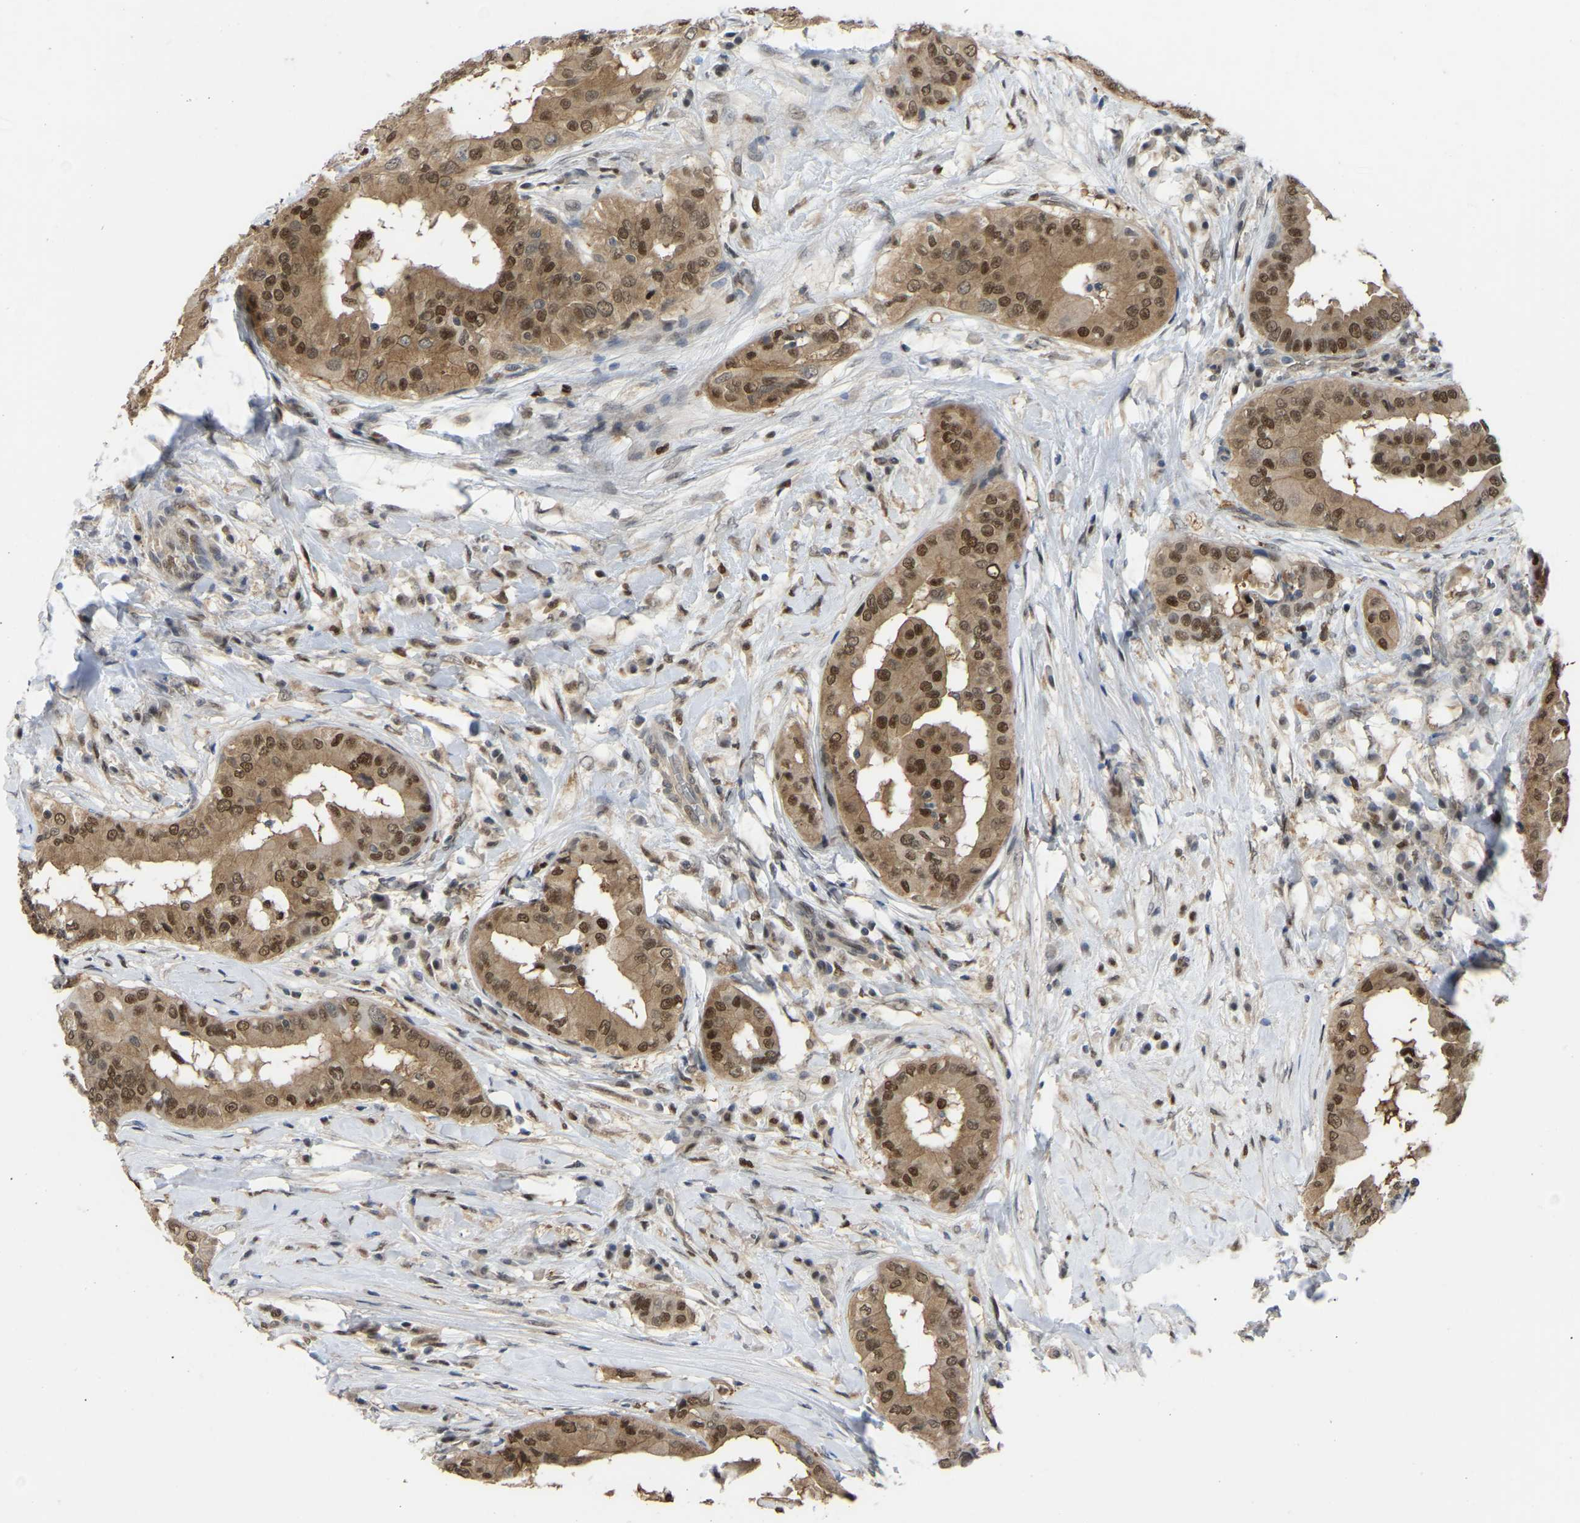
{"staining": {"intensity": "strong", "quantity": ">75%", "location": "cytoplasmic/membranous,nuclear"}, "tissue": "thyroid cancer", "cell_type": "Tumor cells", "image_type": "cancer", "snomed": [{"axis": "morphology", "description": "Papillary adenocarcinoma, NOS"}, {"axis": "topography", "description": "Thyroid gland"}], "caption": "Protein expression analysis of human thyroid cancer reveals strong cytoplasmic/membranous and nuclear staining in about >75% of tumor cells. The staining was performed using DAB to visualize the protein expression in brown, while the nuclei were stained in blue with hematoxylin (Magnification: 20x).", "gene": "KLRG2", "patient": {"sex": "male", "age": 33}}